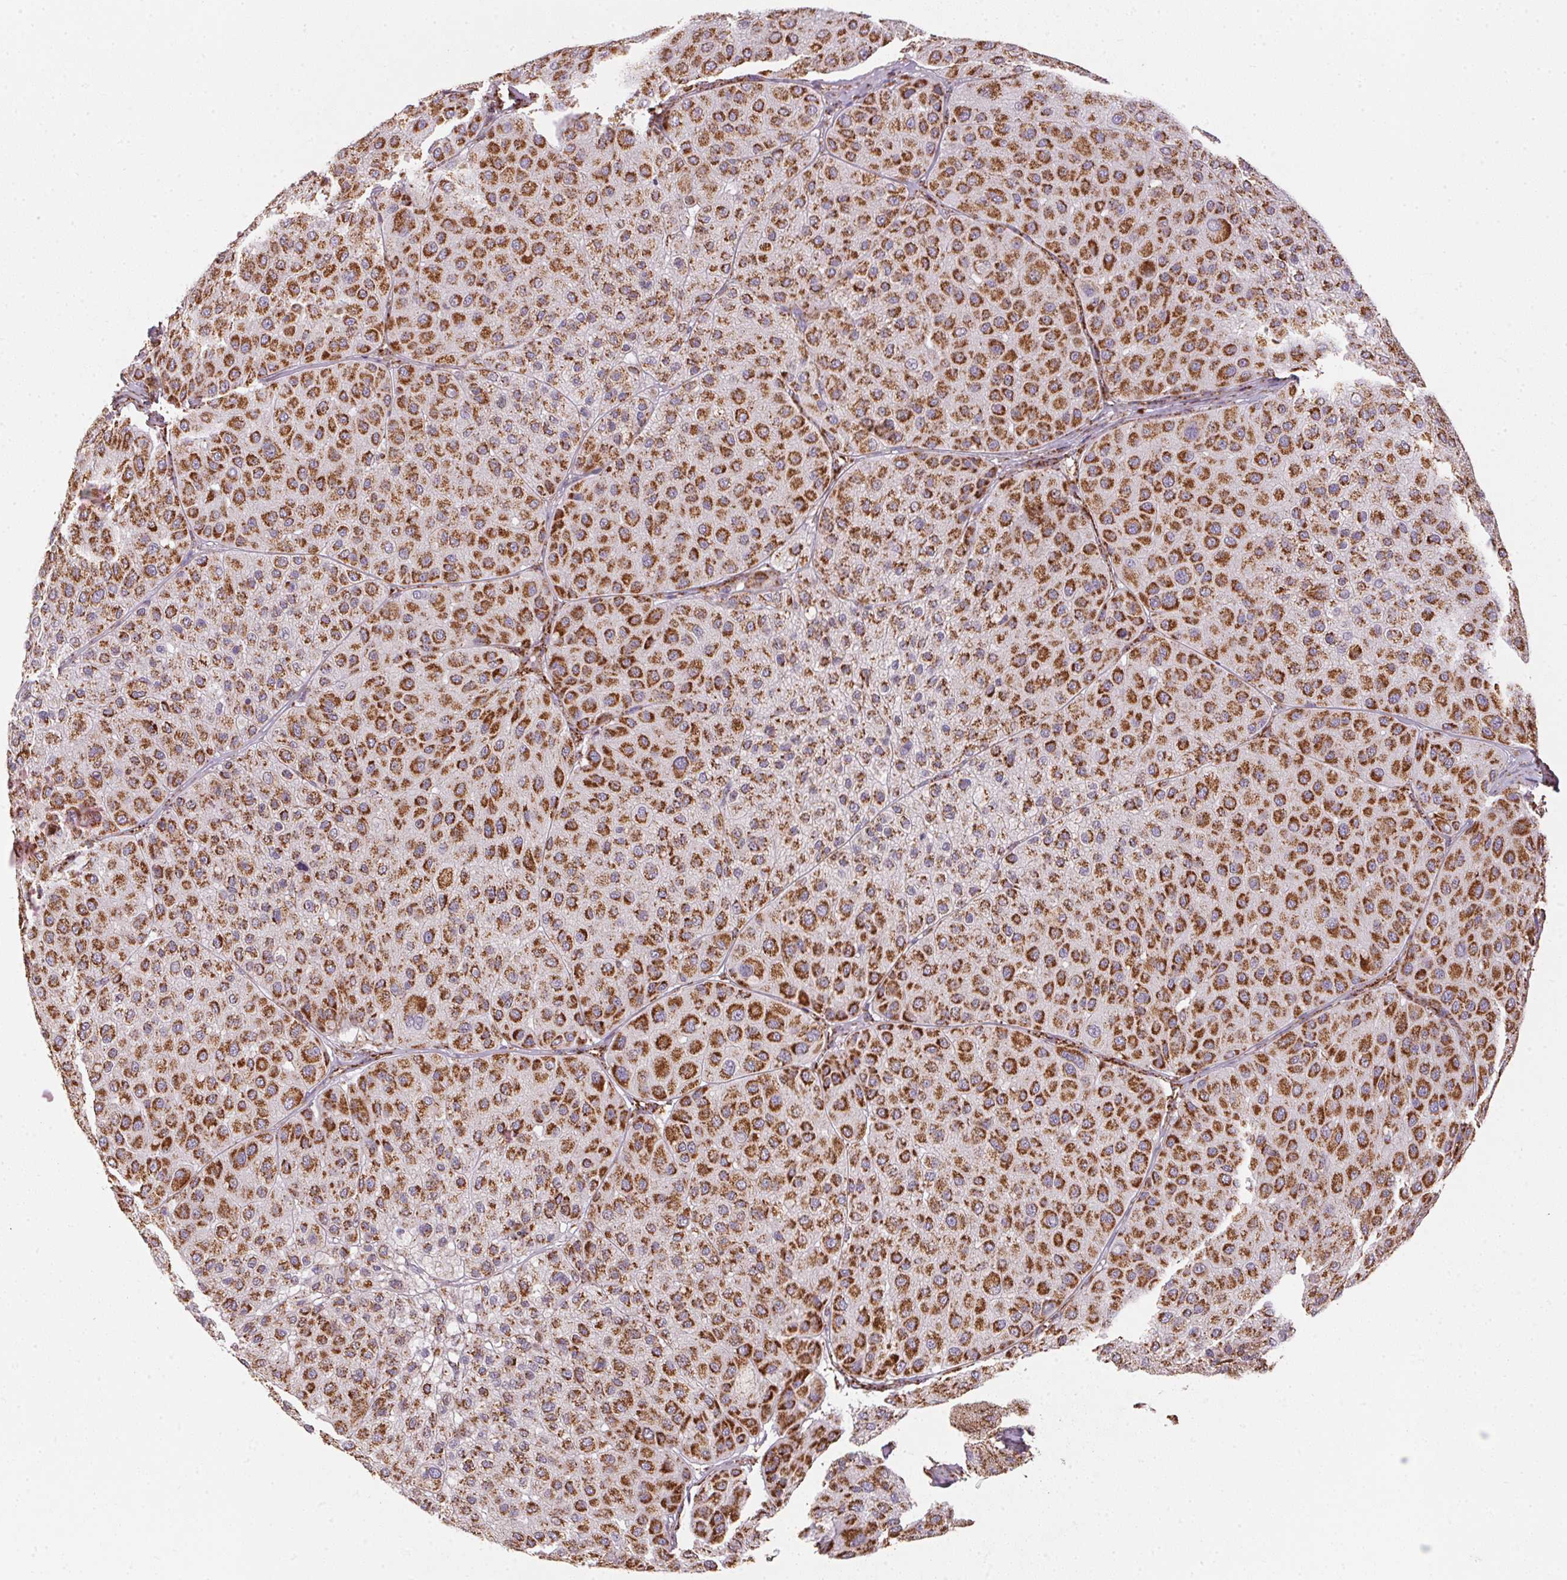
{"staining": {"intensity": "strong", "quantity": ">75%", "location": "cytoplasmic/membranous"}, "tissue": "melanoma", "cell_type": "Tumor cells", "image_type": "cancer", "snomed": [{"axis": "morphology", "description": "Malignant melanoma, Metastatic site"}, {"axis": "topography", "description": "Smooth muscle"}], "caption": "IHC (DAB (3,3'-diaminobenzidine)) staining of melanoma shows strong cytoplasmic/membranous protein expression in about >75% of tumor cells. (DAB (3,3'-diaminobenzidine) IHC, brown staining for protein, blue staining for nuclei).", "gene": "NDUFS2", "patient": {"sex": "male", "age": 41}}